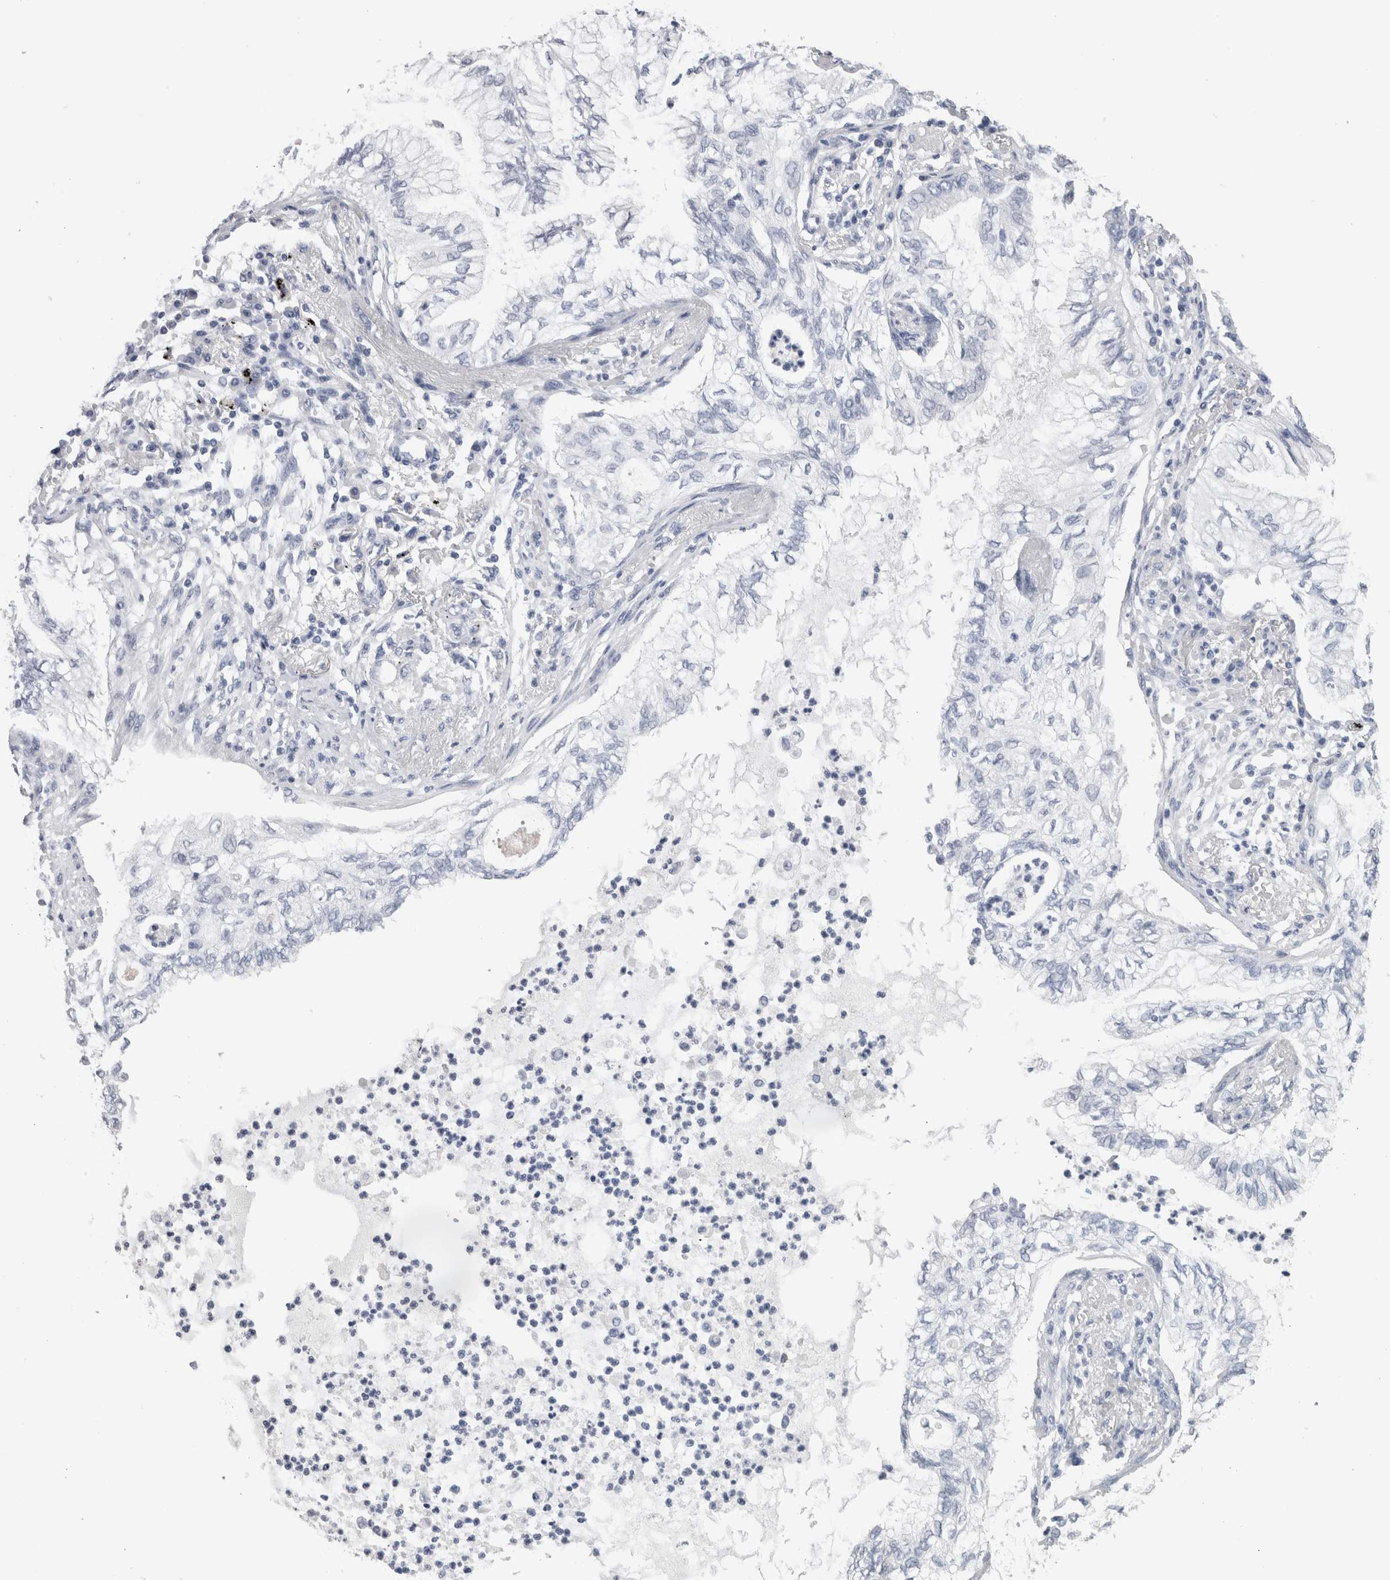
{"staining": {"intensity": "negative", "quantity": "none", "location": "none"}, "tissue": "lung cancer", "cell_type": "Tumor cells", "image_type": "cancer", "snomed": [{"axis": "morphology", "description": "Normal tissue, NOS"}, {"axis": "morphology", "description": "Adenocarcinoma, NOS"}, {"axis": "topography", "description": "Bronchus"}, {"axis": "topography", "description": "Lung"}], "caption": "This micrograph is of lung cancer (adenocarcinoma) stained with IHC to label a protein in brown with the nuclei are counter-stained blue. There is no expression in tumor cells.", "gene": "CA8", "patient": {"sex": "female", "age": 70}}